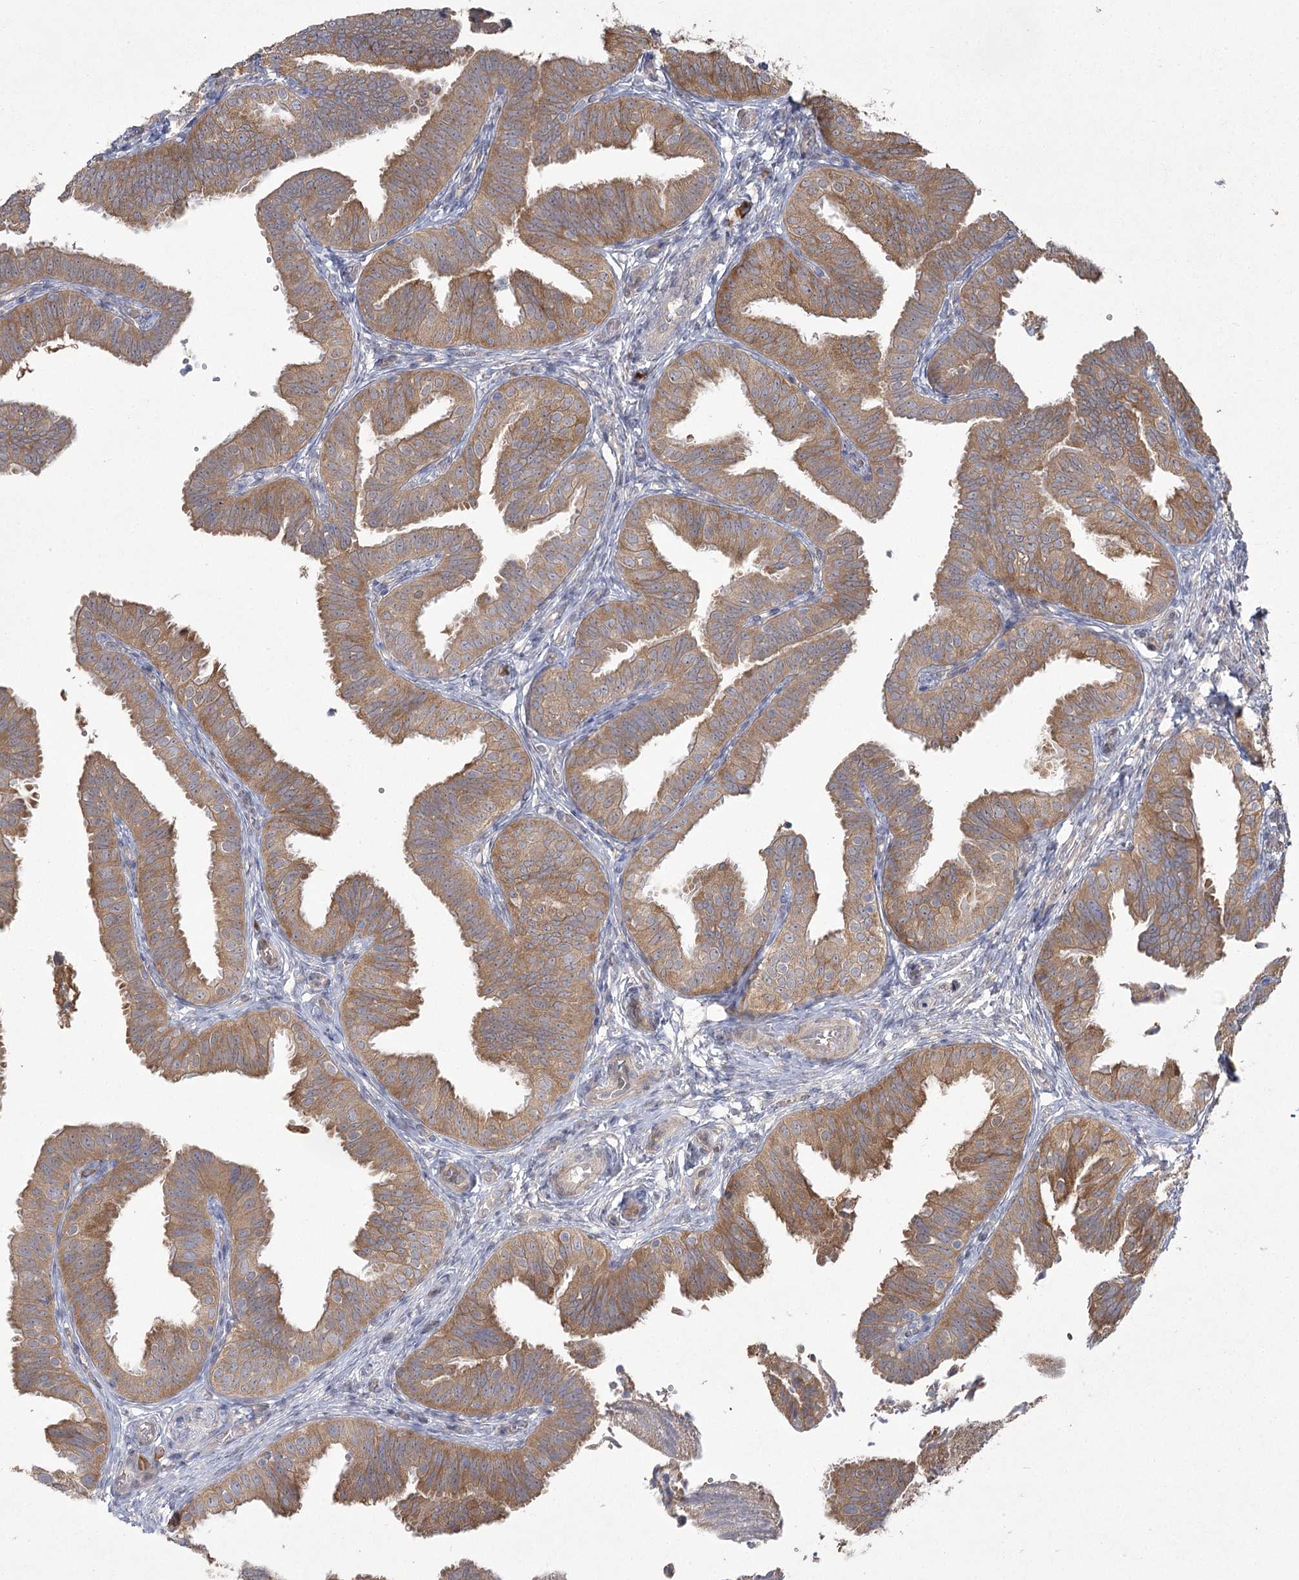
{"staining": {"intensity": "moderate", "quantity": ">75%", "location": "cytoplasmic/membranous"}, "tissue": "fallopian tube", "cell_type": "Glandular cells", "image_type": "normal", "snomed": [{"axis": "morphology", "description": "Normal tissue, NOS"}, {"axis": "topography", "description": "Fallopian tube"}], "caption": "Moderate cytoplasmic/membranous staining for a protein is identified in approximately >75% of glandular cells of benign fallopian tube using IHC.", "gene": "CAMTA1", "patient": {"sex": "female", "age": 35}}